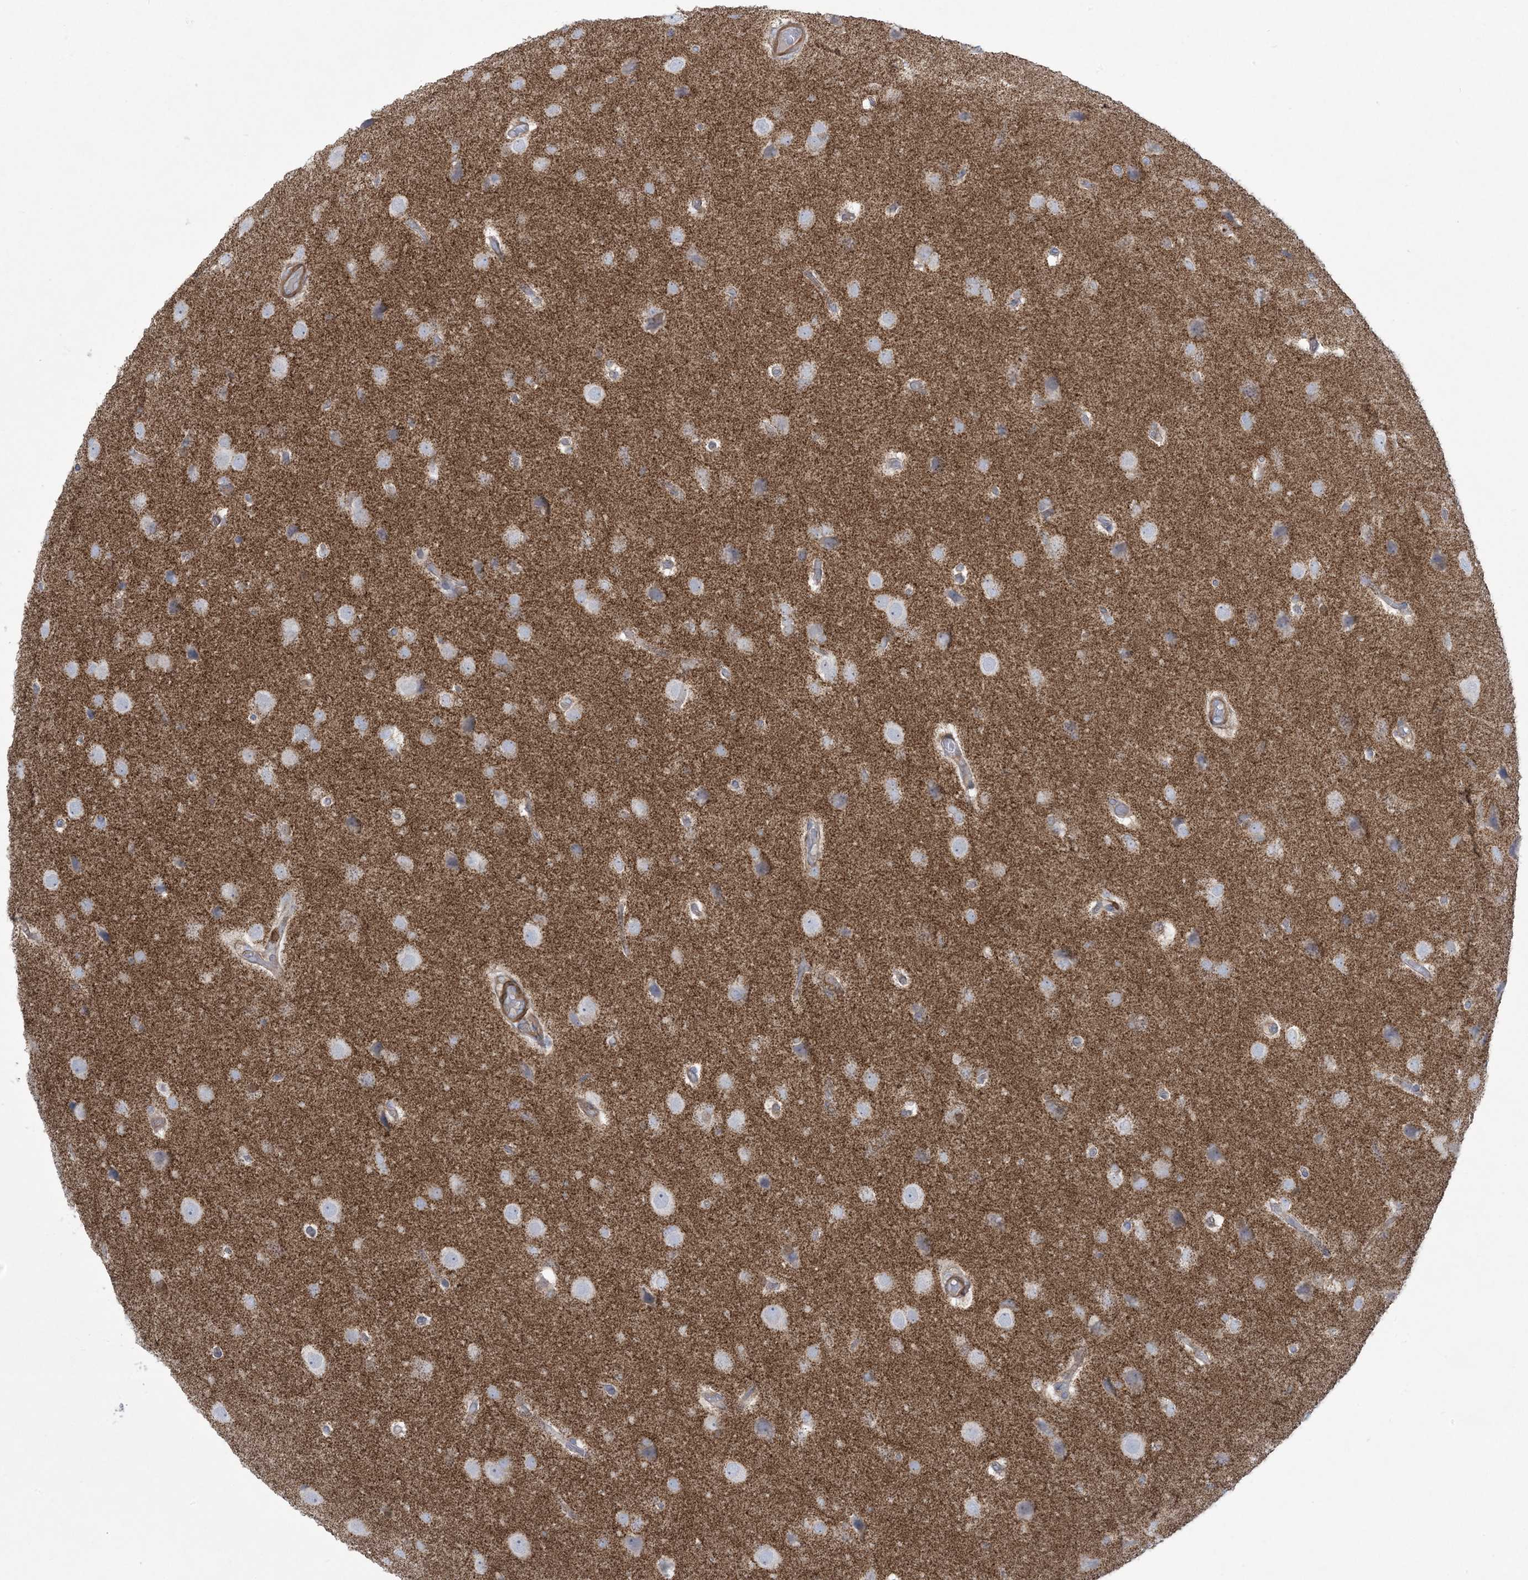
{"staining": {"intensity": "negative", "quantity": "none", "location": "none"}, "tissue": "glioma", "cell_type": "Tumor cells", "image_type": "cancer", "snomed": [{"axis": "morphology", "description": "Glioma, malignant, Low grade"}, {"axis": "topography", "description": "Brain"}], "caption": "Human glioma stained for a protein using immunohistochemistry exhibits no positivity in tumor cells.", "gene": "ARHGAP30", "patient": {"sex": "female", "age": 37}}